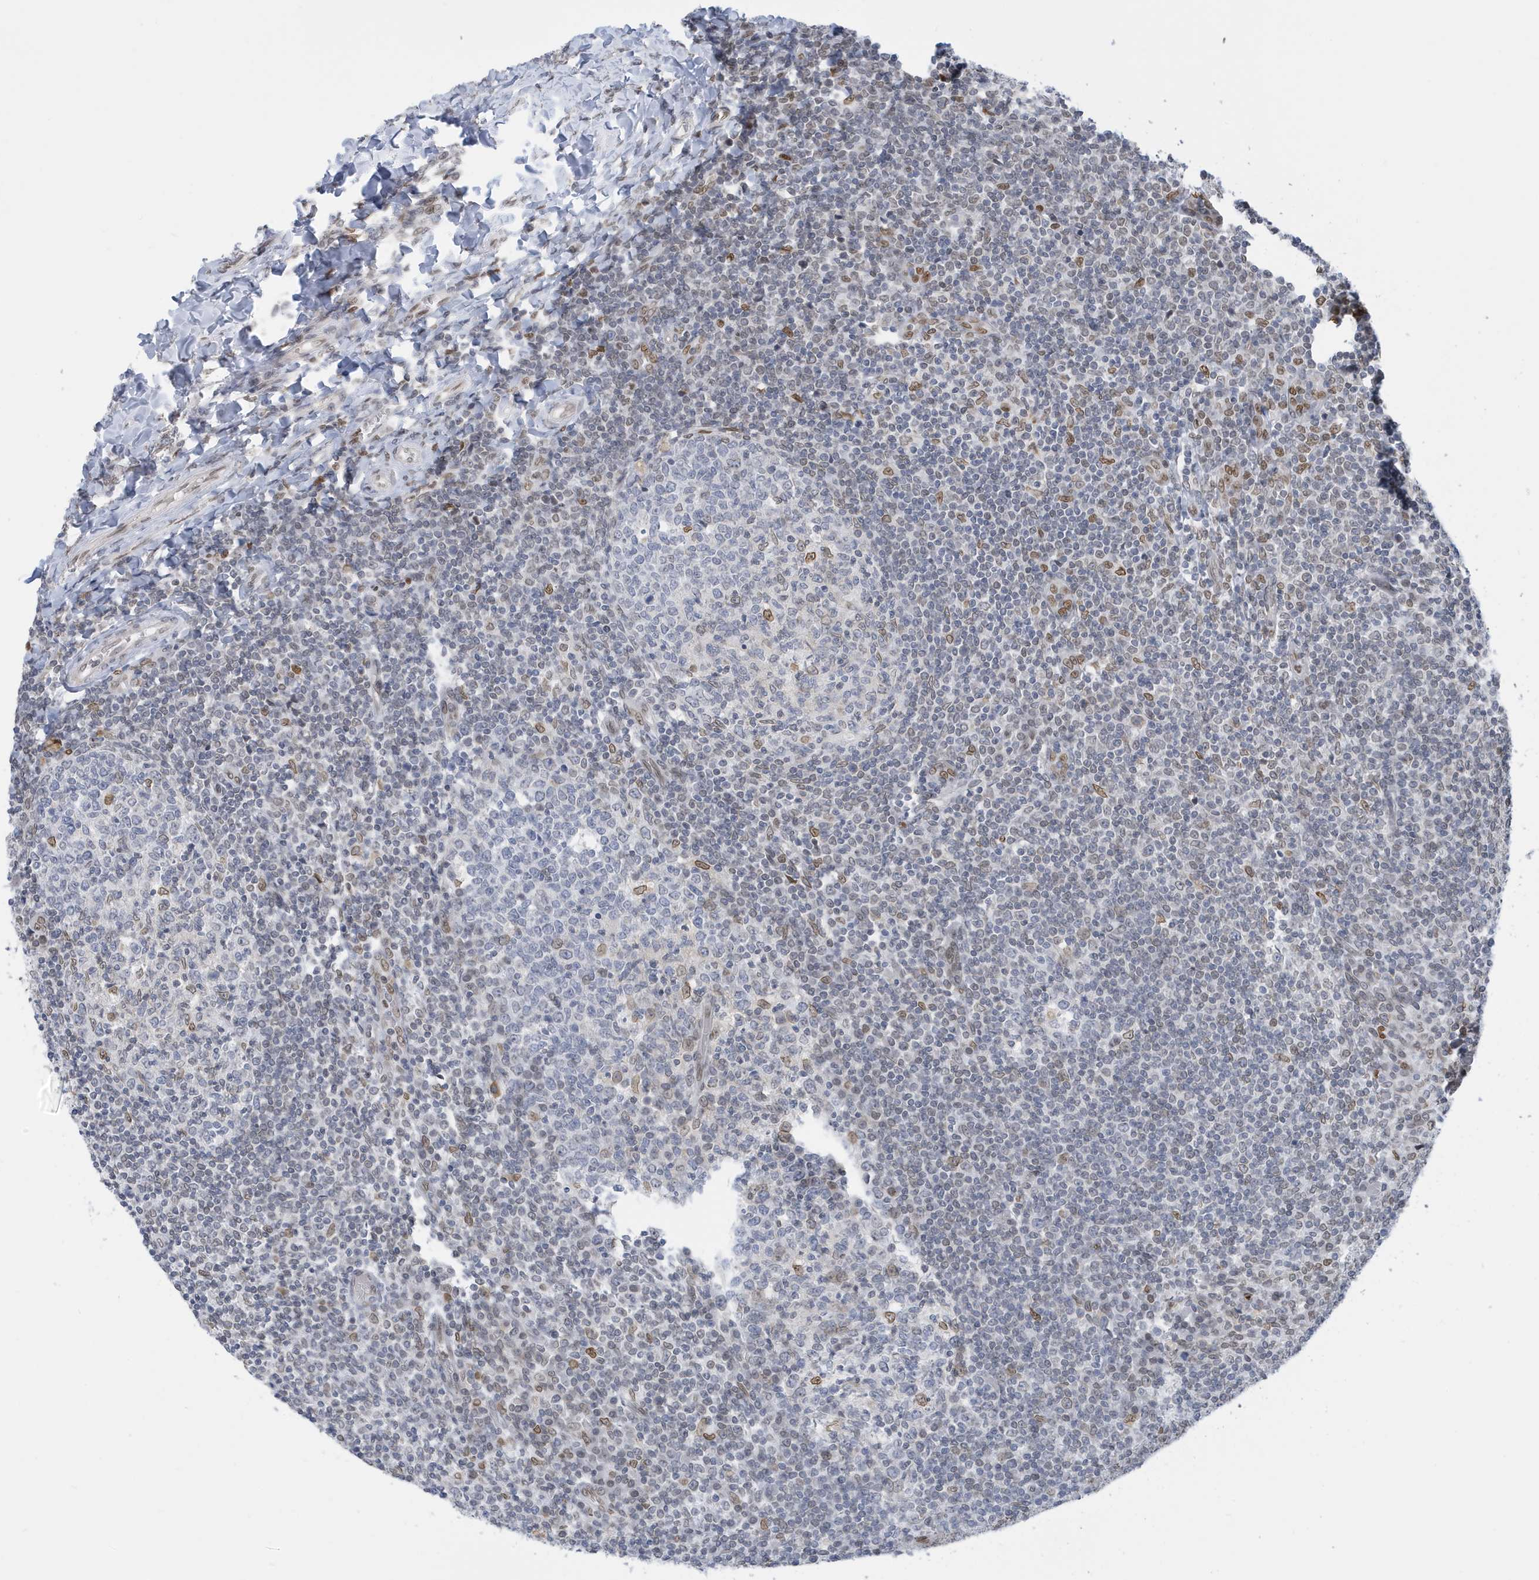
{"staining": {"intensity": "moderate", "quantity": "<25%", "location": "nuclear"}, "tissue": "tonsil", "cell_type": "Germinal center cells", "image_type": "normal", "snomed": [{"axis": "morphology", "description": "Normal tissue, NOS"}, {"axis": "topography", "description": "Tonsil"}], "caption": "Immunohistochemistry (IHC) staining of unremarkable tonsil, which demonstrates low levels of moderate nuclear positivity in approximately <25% of germinal center cells indicating moderate nuclear protein positivity. The staining was performed using DAB (3,3'-diaminobenzidine) (brown) for protein detection and nuclei were counterstained in hematoxylin (blue).", "gene": "PCYT1A", "patient": {"sex": "female", "age": 19}}